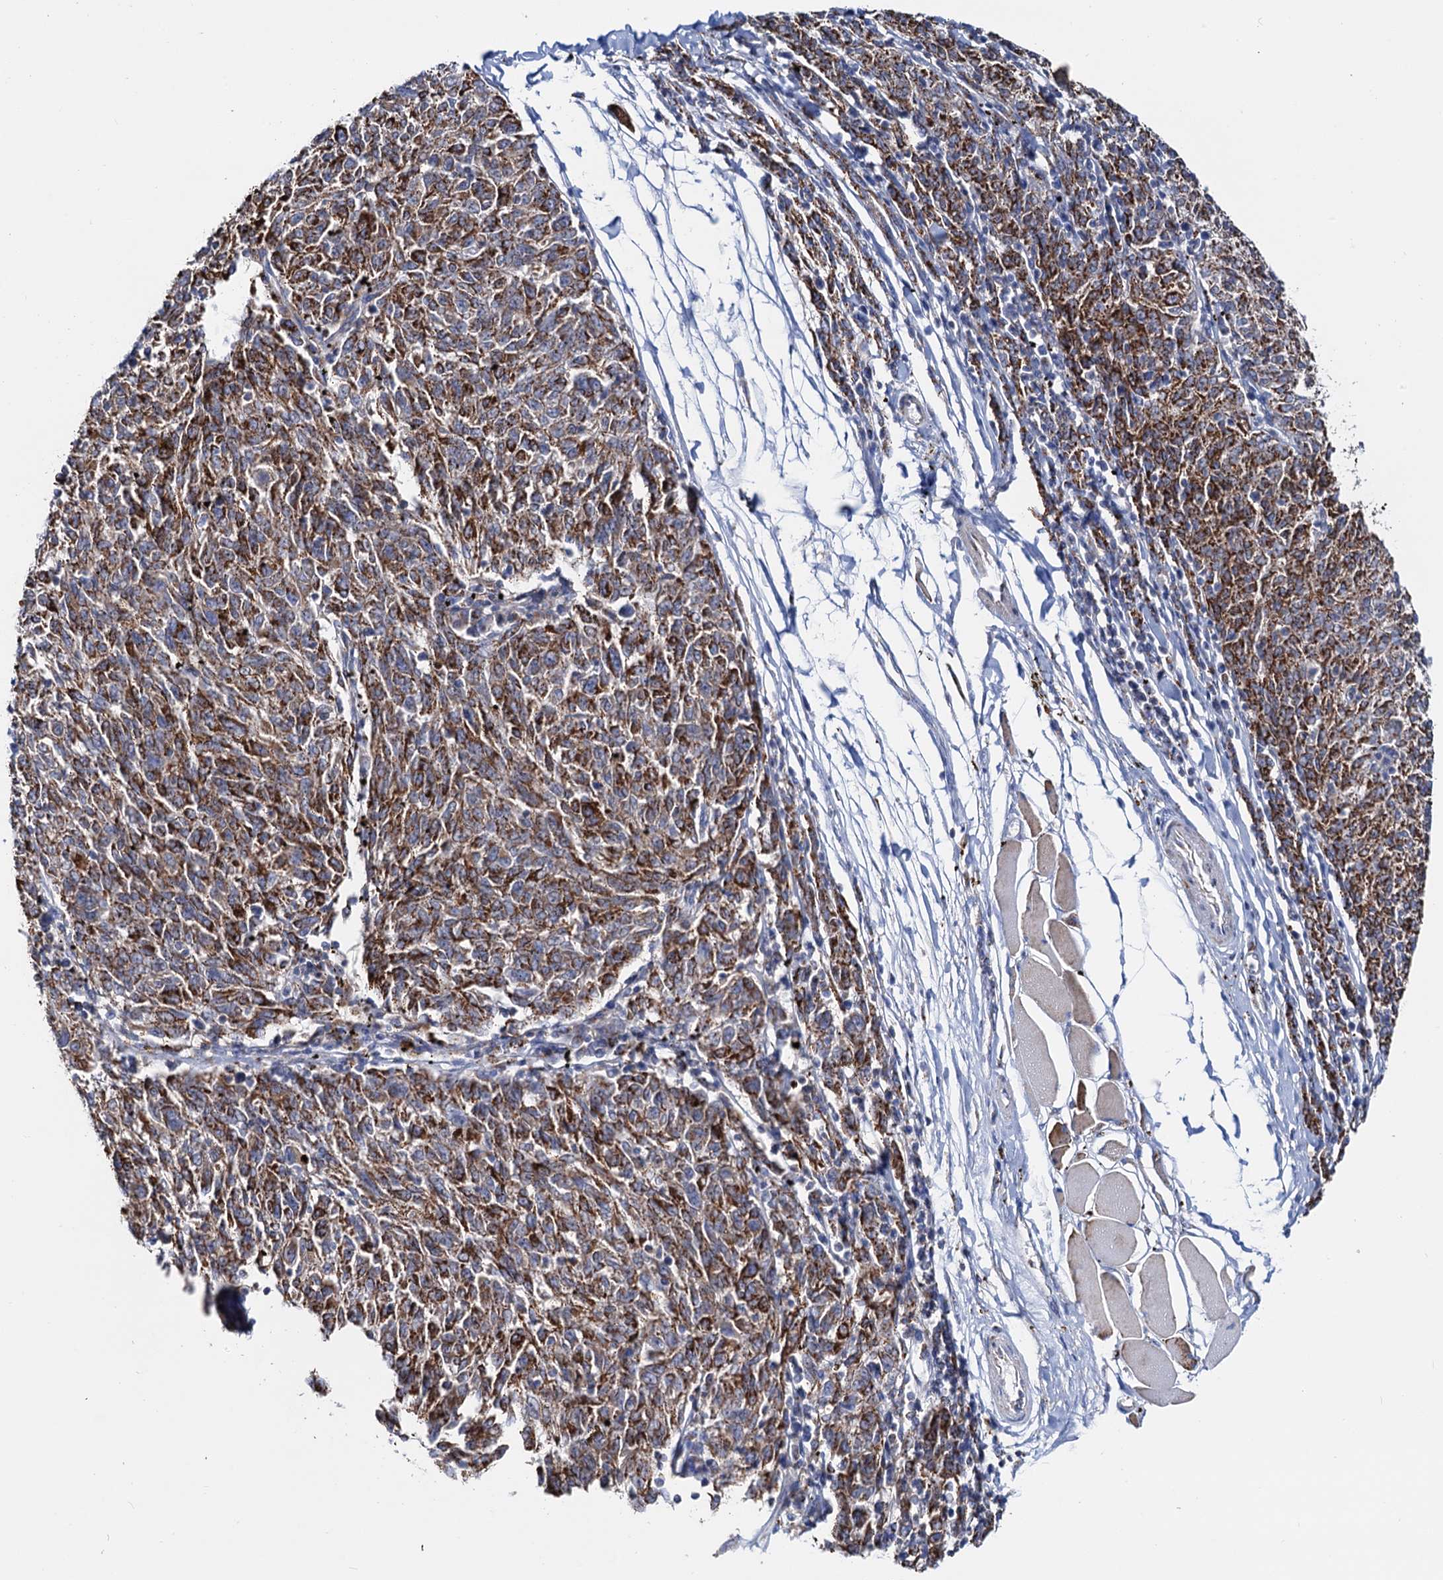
{"staining": {"intensity": "strong", "quantity": ">75%", "location": "cytoplasmic/membranous"}, "tissue": "melanoma", "cell_type": "Tumor cells", "image_type": "cancer", "snomed": [{"axis": "morphology", "description": "Malignant melanoma, NOS"}, {"axis": "topography", "description": "Skin"}], "caption": "Melanoma tissue demonstrates strong cytoplasmic/membranous positivity in about >75% of tumor cells, visualized by immunohistochemistry.", "gene": "C2CD3", "patient": {"sex": "female", "age": 72}}